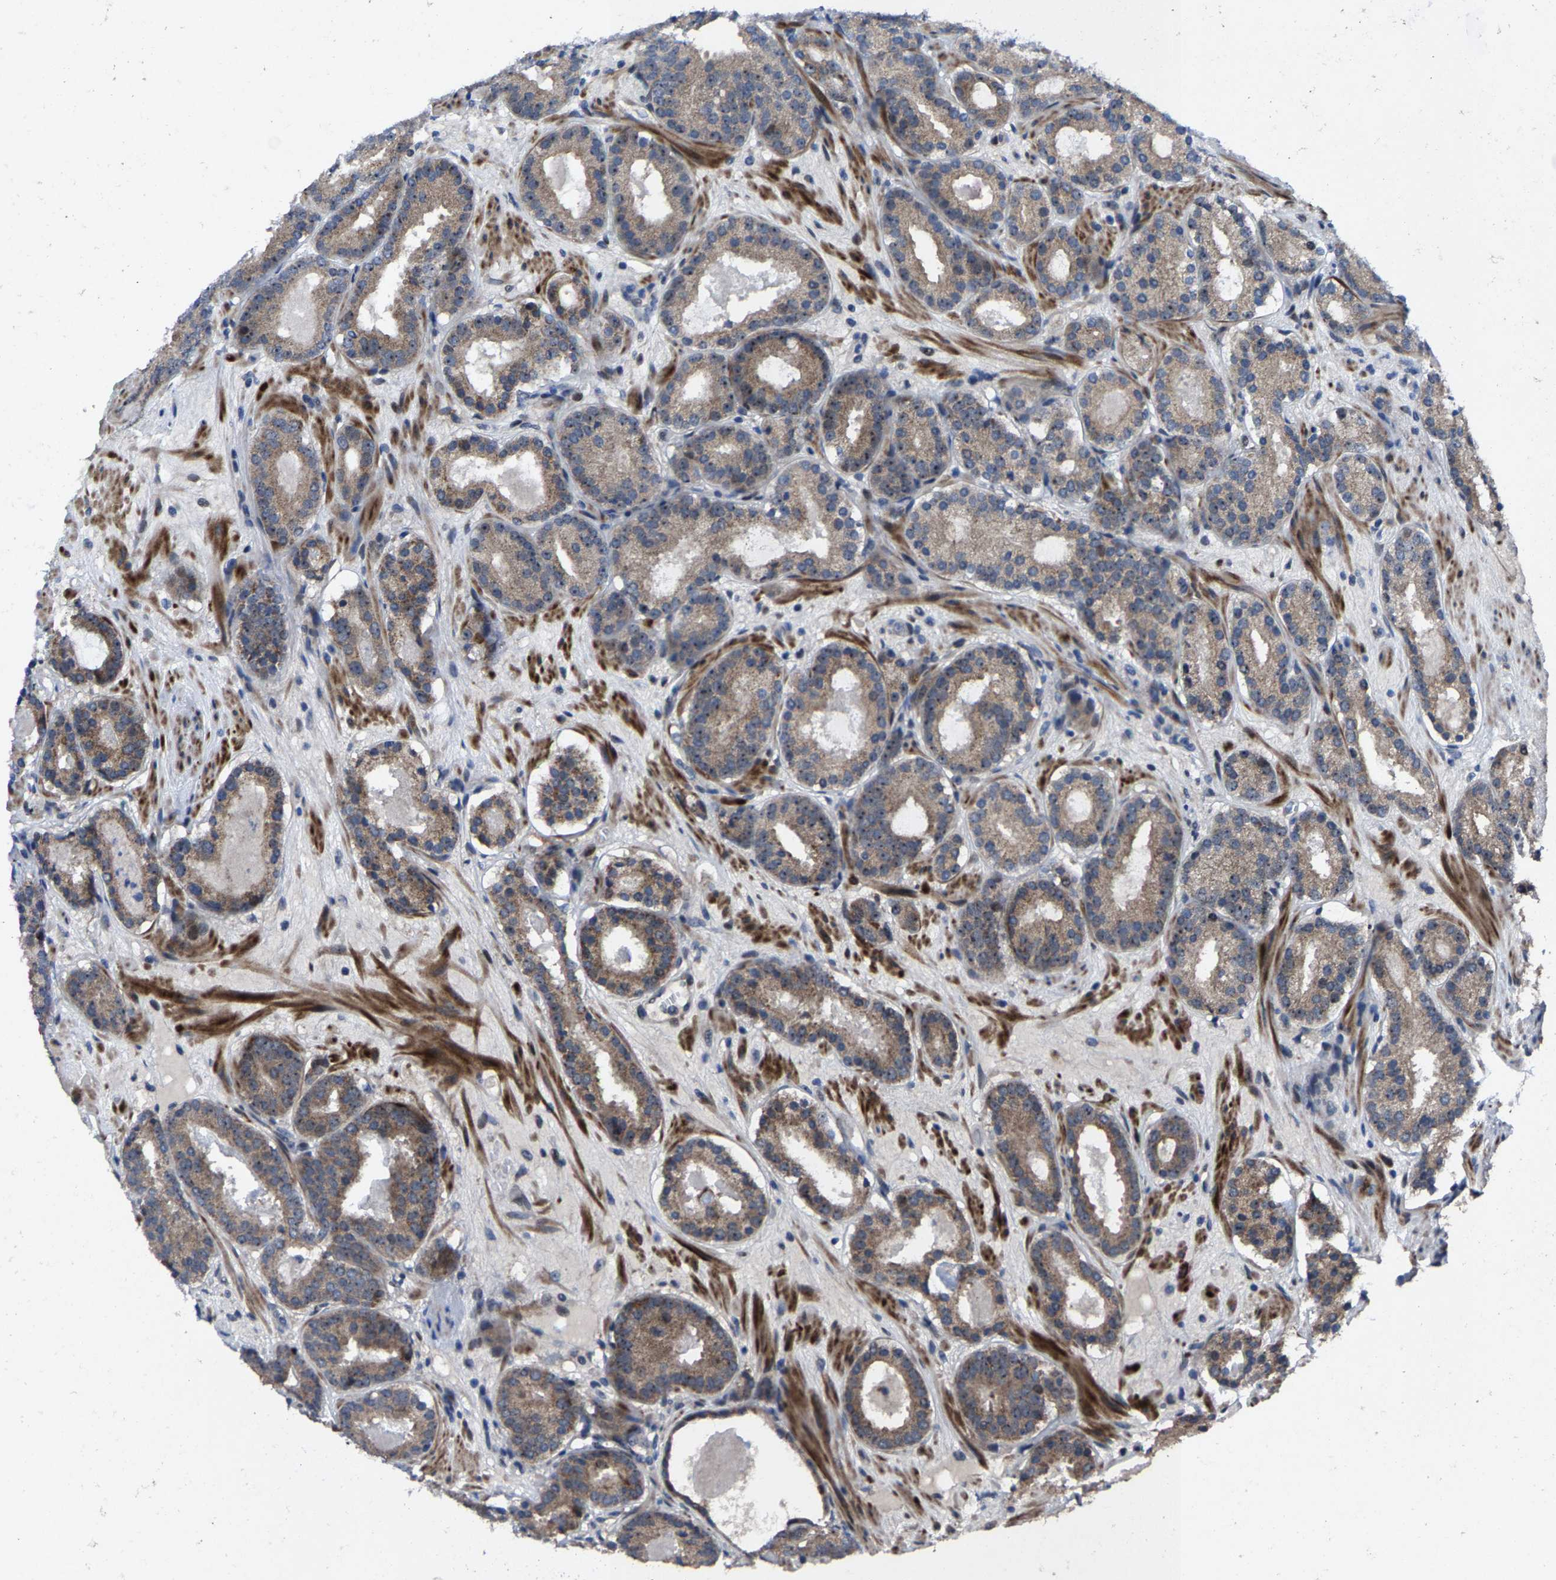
{"staining": {"intensity": "weak", "quantity": ">75%", "location": "cytoplasmic/membranous"}, "tissue": "prostate cancer", "cell_type": "Tumor cells", "image_type": "cancer", "snomed": [{"axis": "morphology", "description": "Adenocarcinoma, Low grade"}, {"axis": "topography", "description": "Prostate"}], "caption": "Protein expression analysis of human adenocarcinoma (low-grade) (prostate) reveals weak cytoplasmic/membranous staining in approximately >75% of tumor cells.", "gene": "HAUS6", "patient": {"sex": "male", "age": 69}}